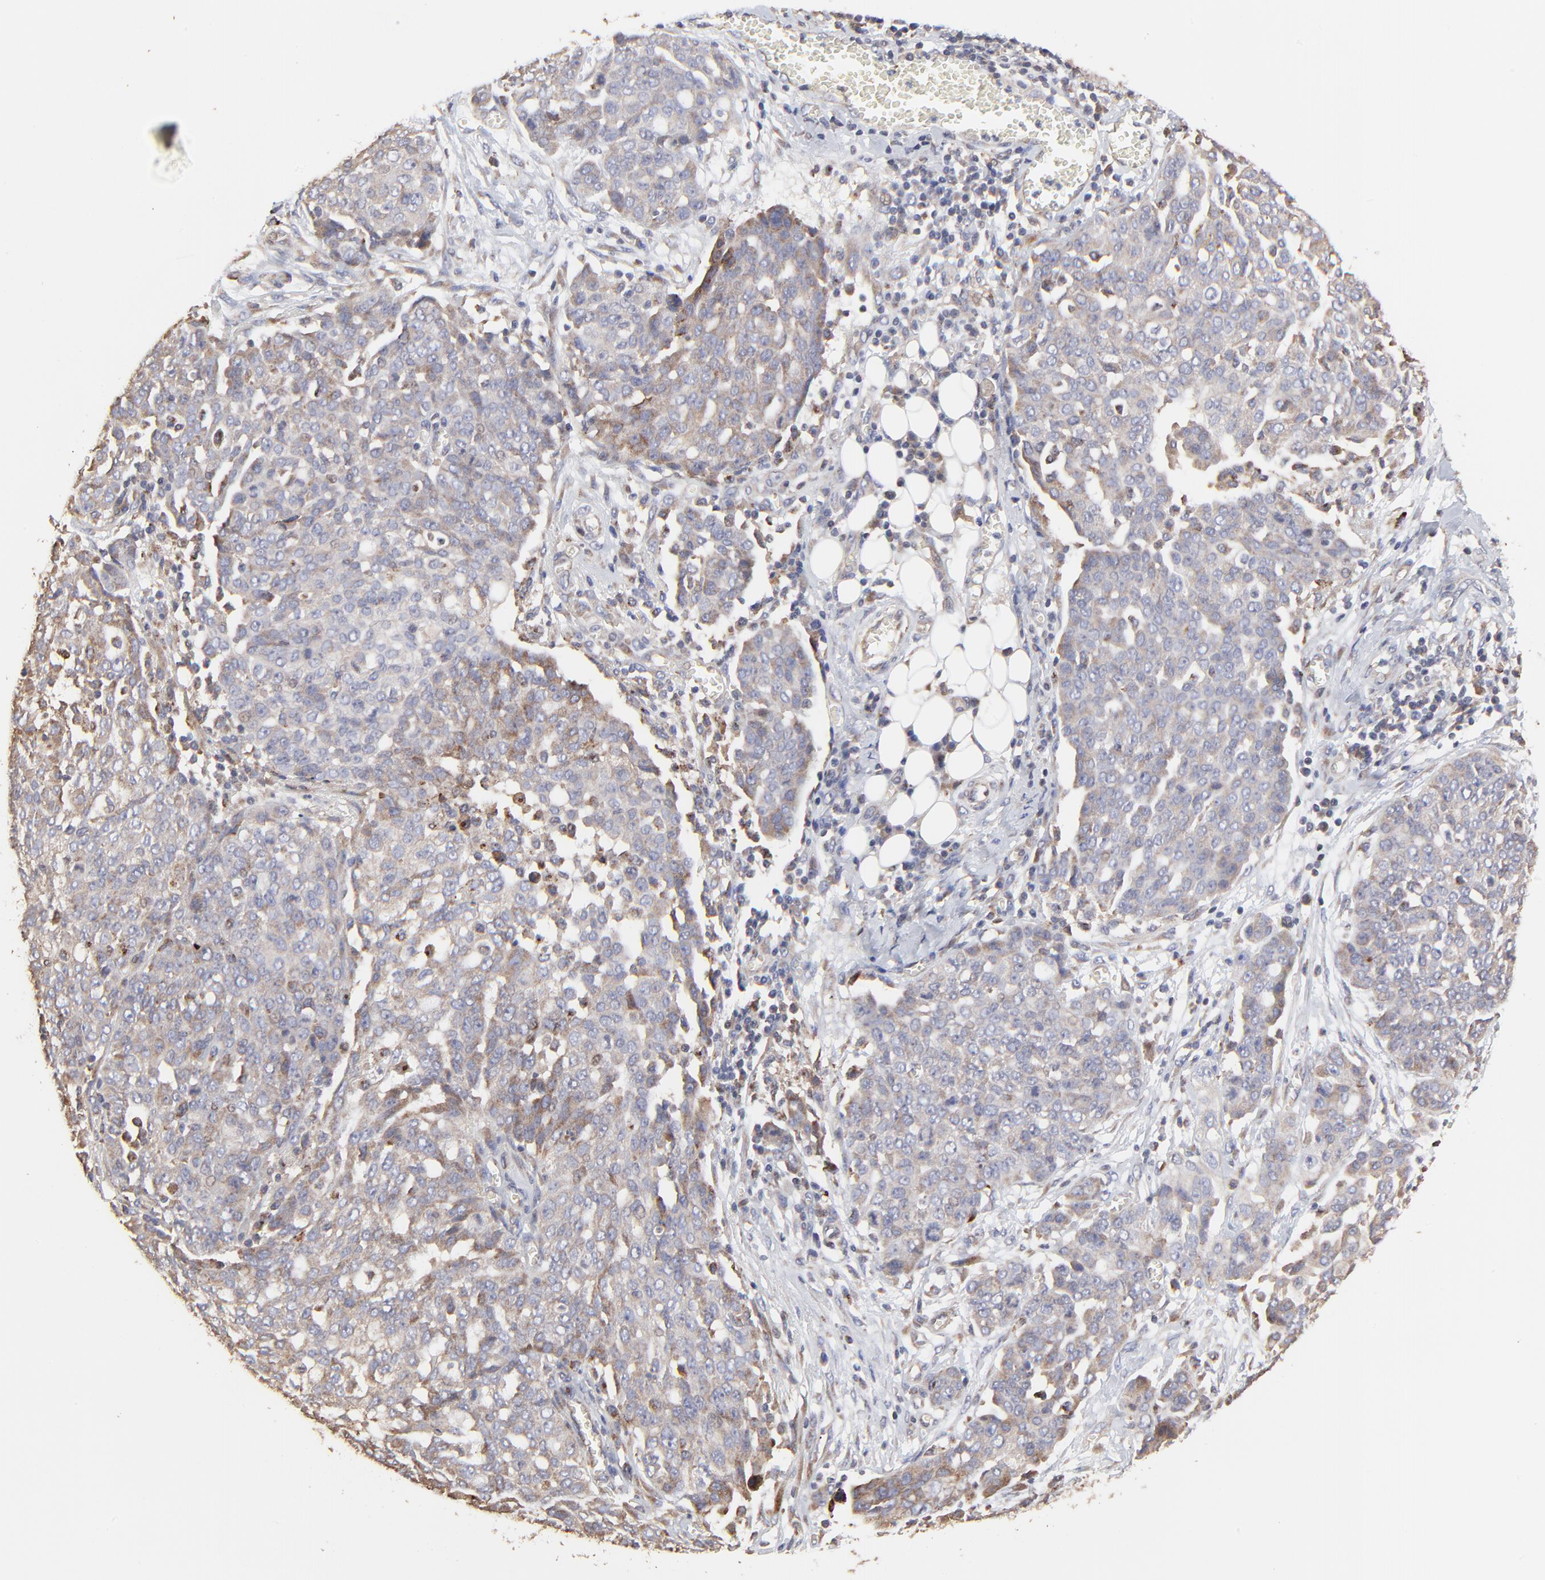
{"staining": {"intensity": "weak", "quantity": "25%-75%", "location": "cytoplasmic/membranous"}, "tissue": "ovarian cancer", "cell_type": "Tumor cells", "image_type": "cancer", "snomed": [{"axis": "morphology", "description": "Cystadenocarcinoma, serous, NOS"}, {"axis": "topography", "description": "Soft tissue"}, {"axis": "topography", "description": "Ovary"}], "caption": "DAB immunohistochemical staining of human serous cystadenocarcinoma (ovarian) reveals weak cytoplasmic/membranous protein expression in about 25%-75% of tumor cells.", "gene": "ELP2", "patient": {"sex": "female", "age": 57}}